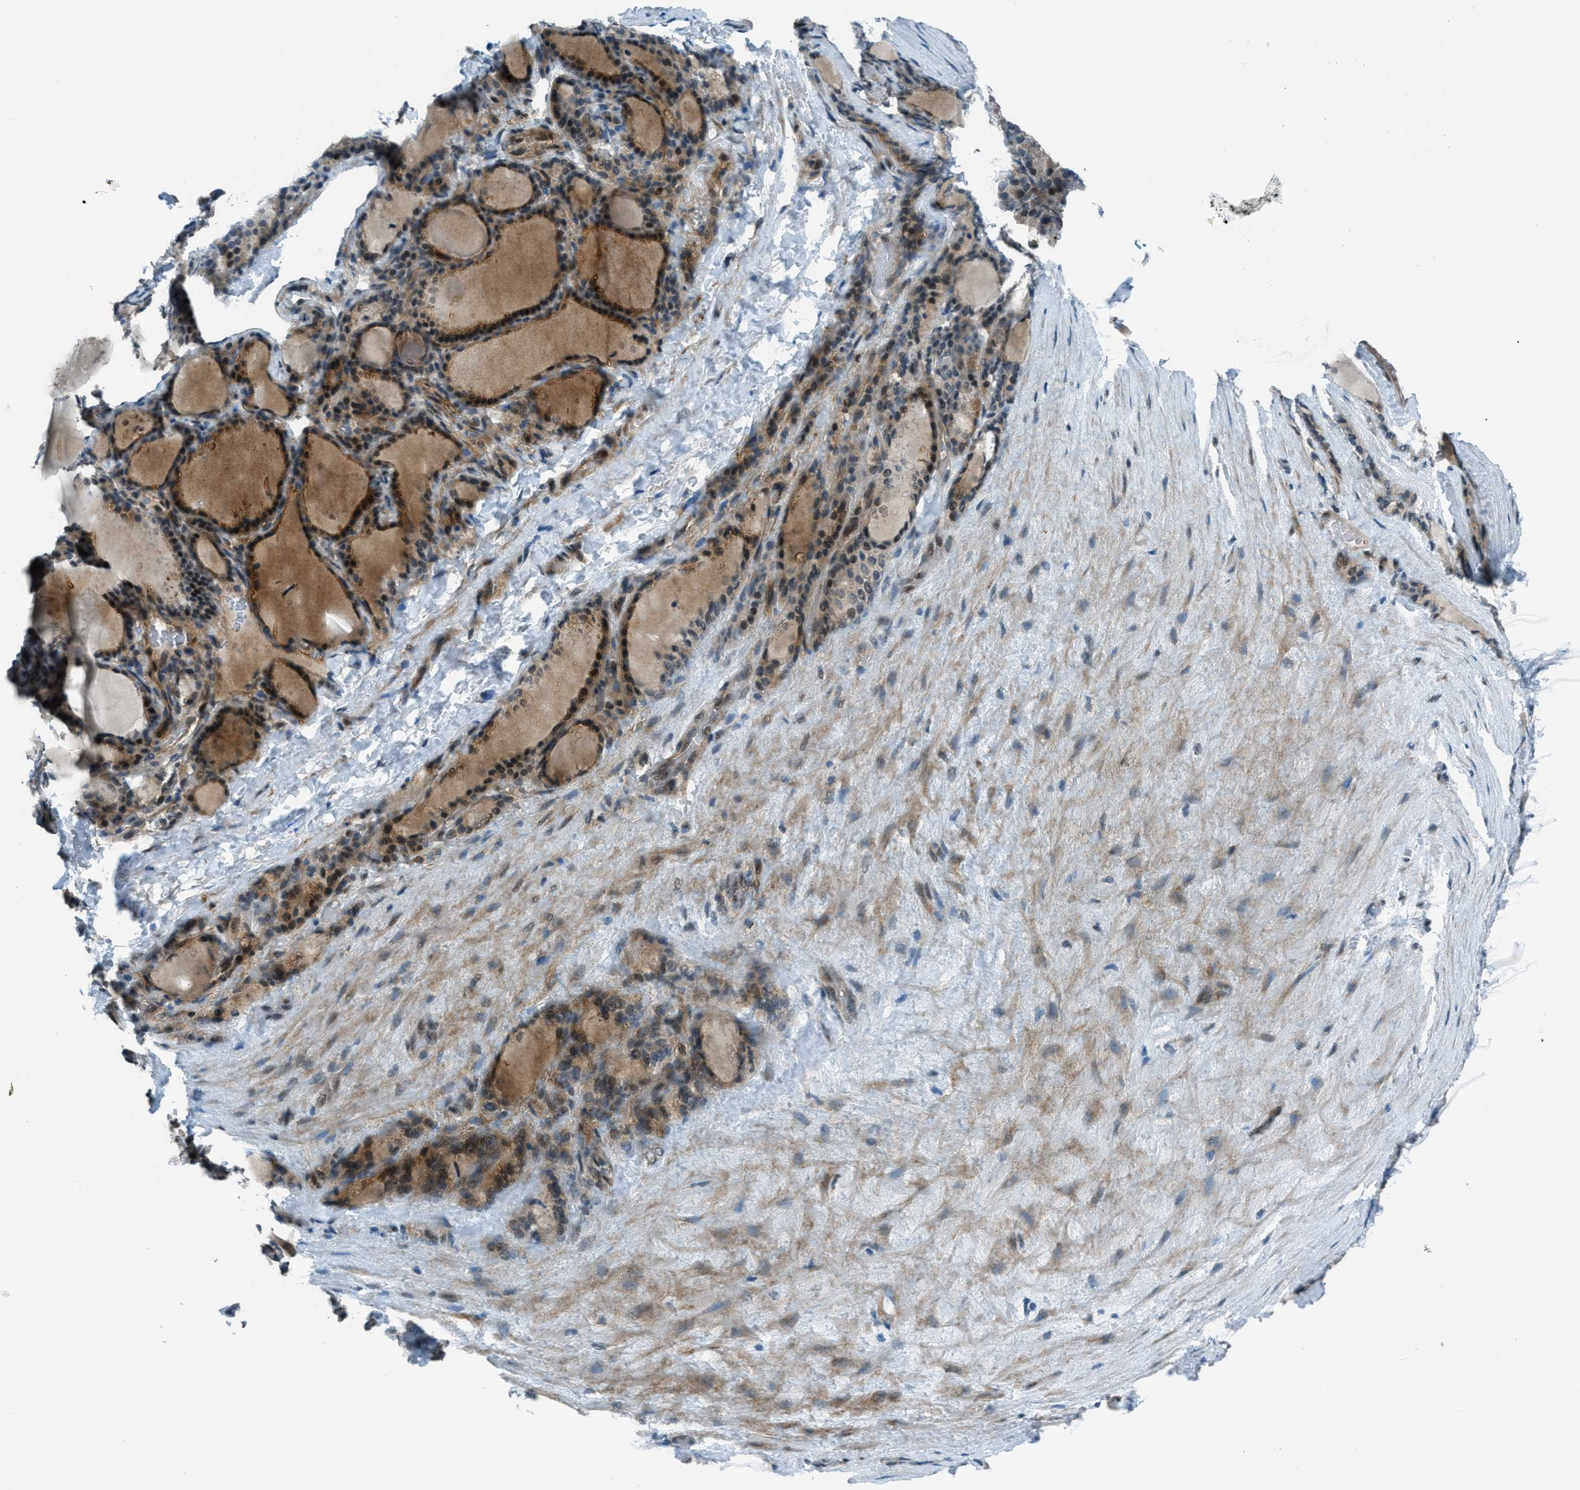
{"staining": {"intensity": "moderate", "quantity": ">75%", "location": "cytoplasmic/membranous,nuclear"}, "tissue": "thyroid gland", "cell_type": "Glandular cells", "image_type": "normal", "snomed": [{"axis": "morphology", "description": "Normal tissue, NOS"}, {"axis": "topography", "description": "Thyroid gland"}], "caption": "Immunohistochemical staining of benign human thyroid gland demonstrates medium levels of moderate cytoplasmic/membranous,nuclear positivity in approximately >75% of glandular cells.", "gene": "NPEPL1", "patient": {"sex": "female", "age": 28}}